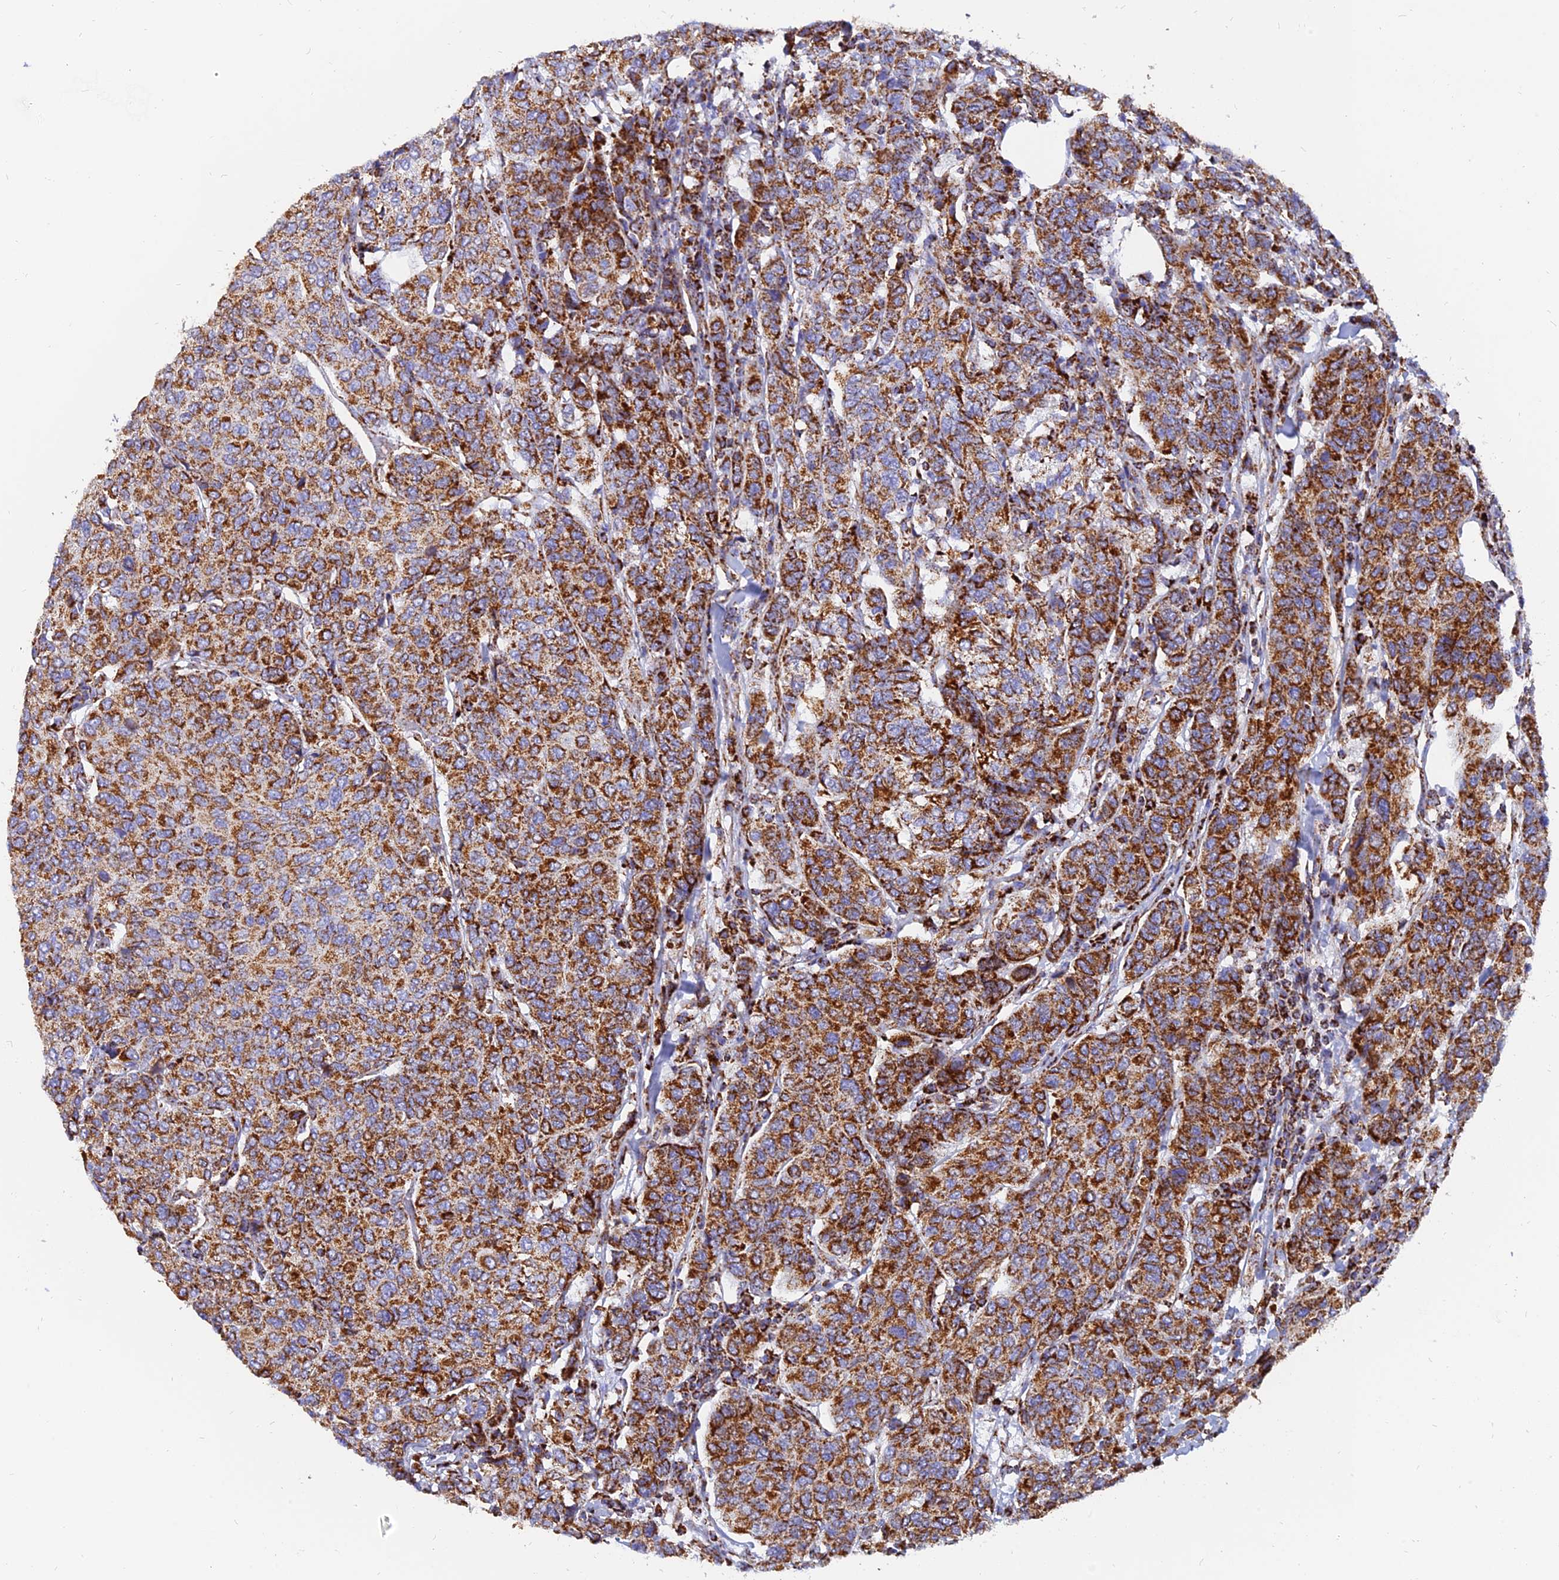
{"staining": {"intensity": "strong", "quantity": ">75%", "location": "cytoplasmic/membranous"}, "tissue": "breast cancer", "cell_type": "Tumor cells", "image_type": "cancer", "snomed": [{"axis": "morphology", "description": "Duct carcinoma"}, {"axis": "topography", "description": "Breast"}], "caption": "An image of breast cancer (invasive ductal carcinoma) stained for a protein displays strong cytoplasmic/membranous brown staining in tumor cells. The staining is performed using DAB brown chromogen to label protein expression. The nuclei are counter-stained blue using hematoxylin.", "gene": "NDUFB6", "patient": {"sex": "female", "age": 55}}